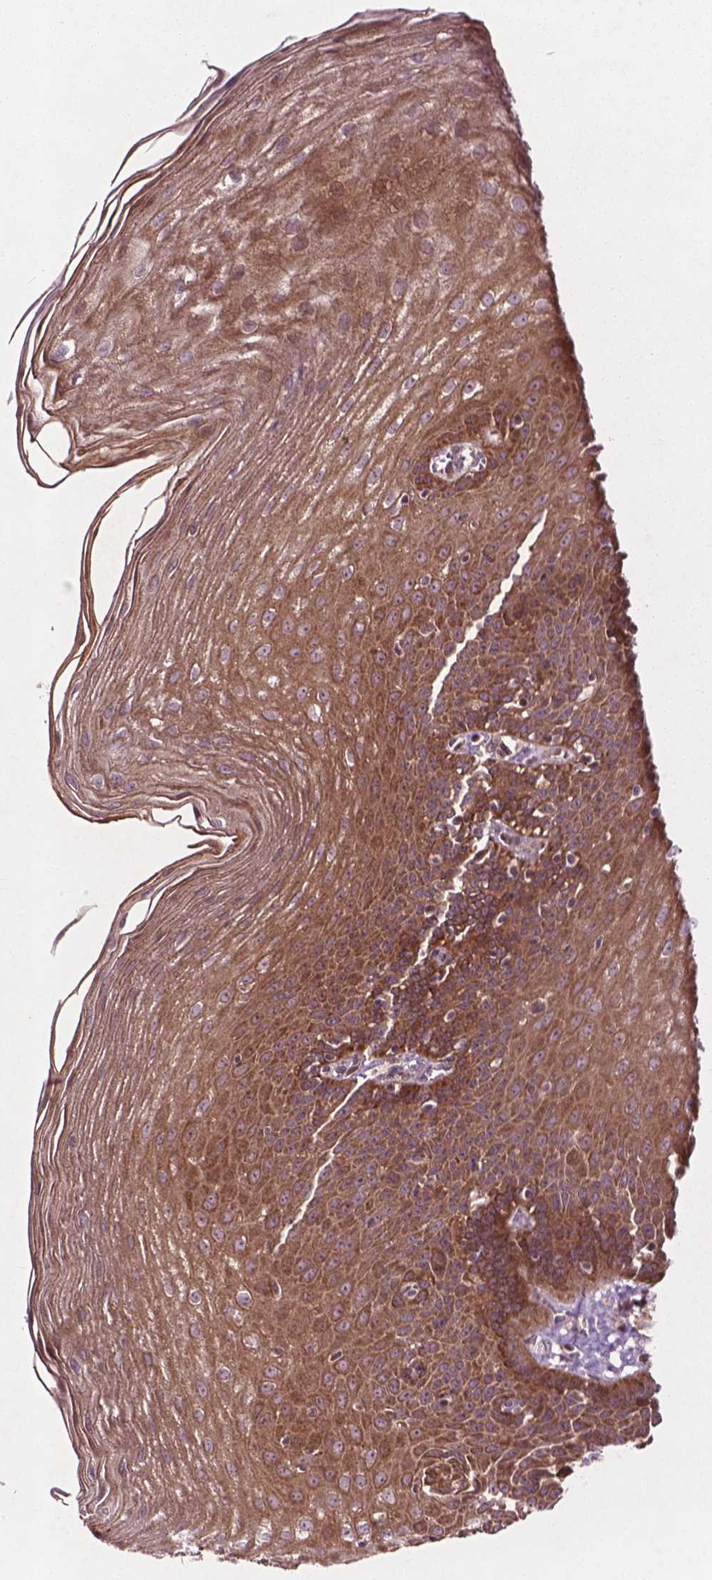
{"staining": {"intensity": "moderate", "quantity": ">75%", "location": "cytoplasmic/membranous"}, "tissue": "esophagus", "cell_type": "Squamous epithelial cells", "image_type": "normal", "snomed": [{"axis": "morphology", "description": "Normal tissue, NOS"}, {"axis": "topography", "description": "Esophagus"}], "caption": "Moderate cytoplasmic/membranous protein staining is appreciated in approximately >75% of squamous epithelial cells in esophagus. Immunohistochemistry stains the protein in brown and the nuclei are stained blue.", "gene": "B3GALNT2", "patient": {"sex": "female", "age": 81}}